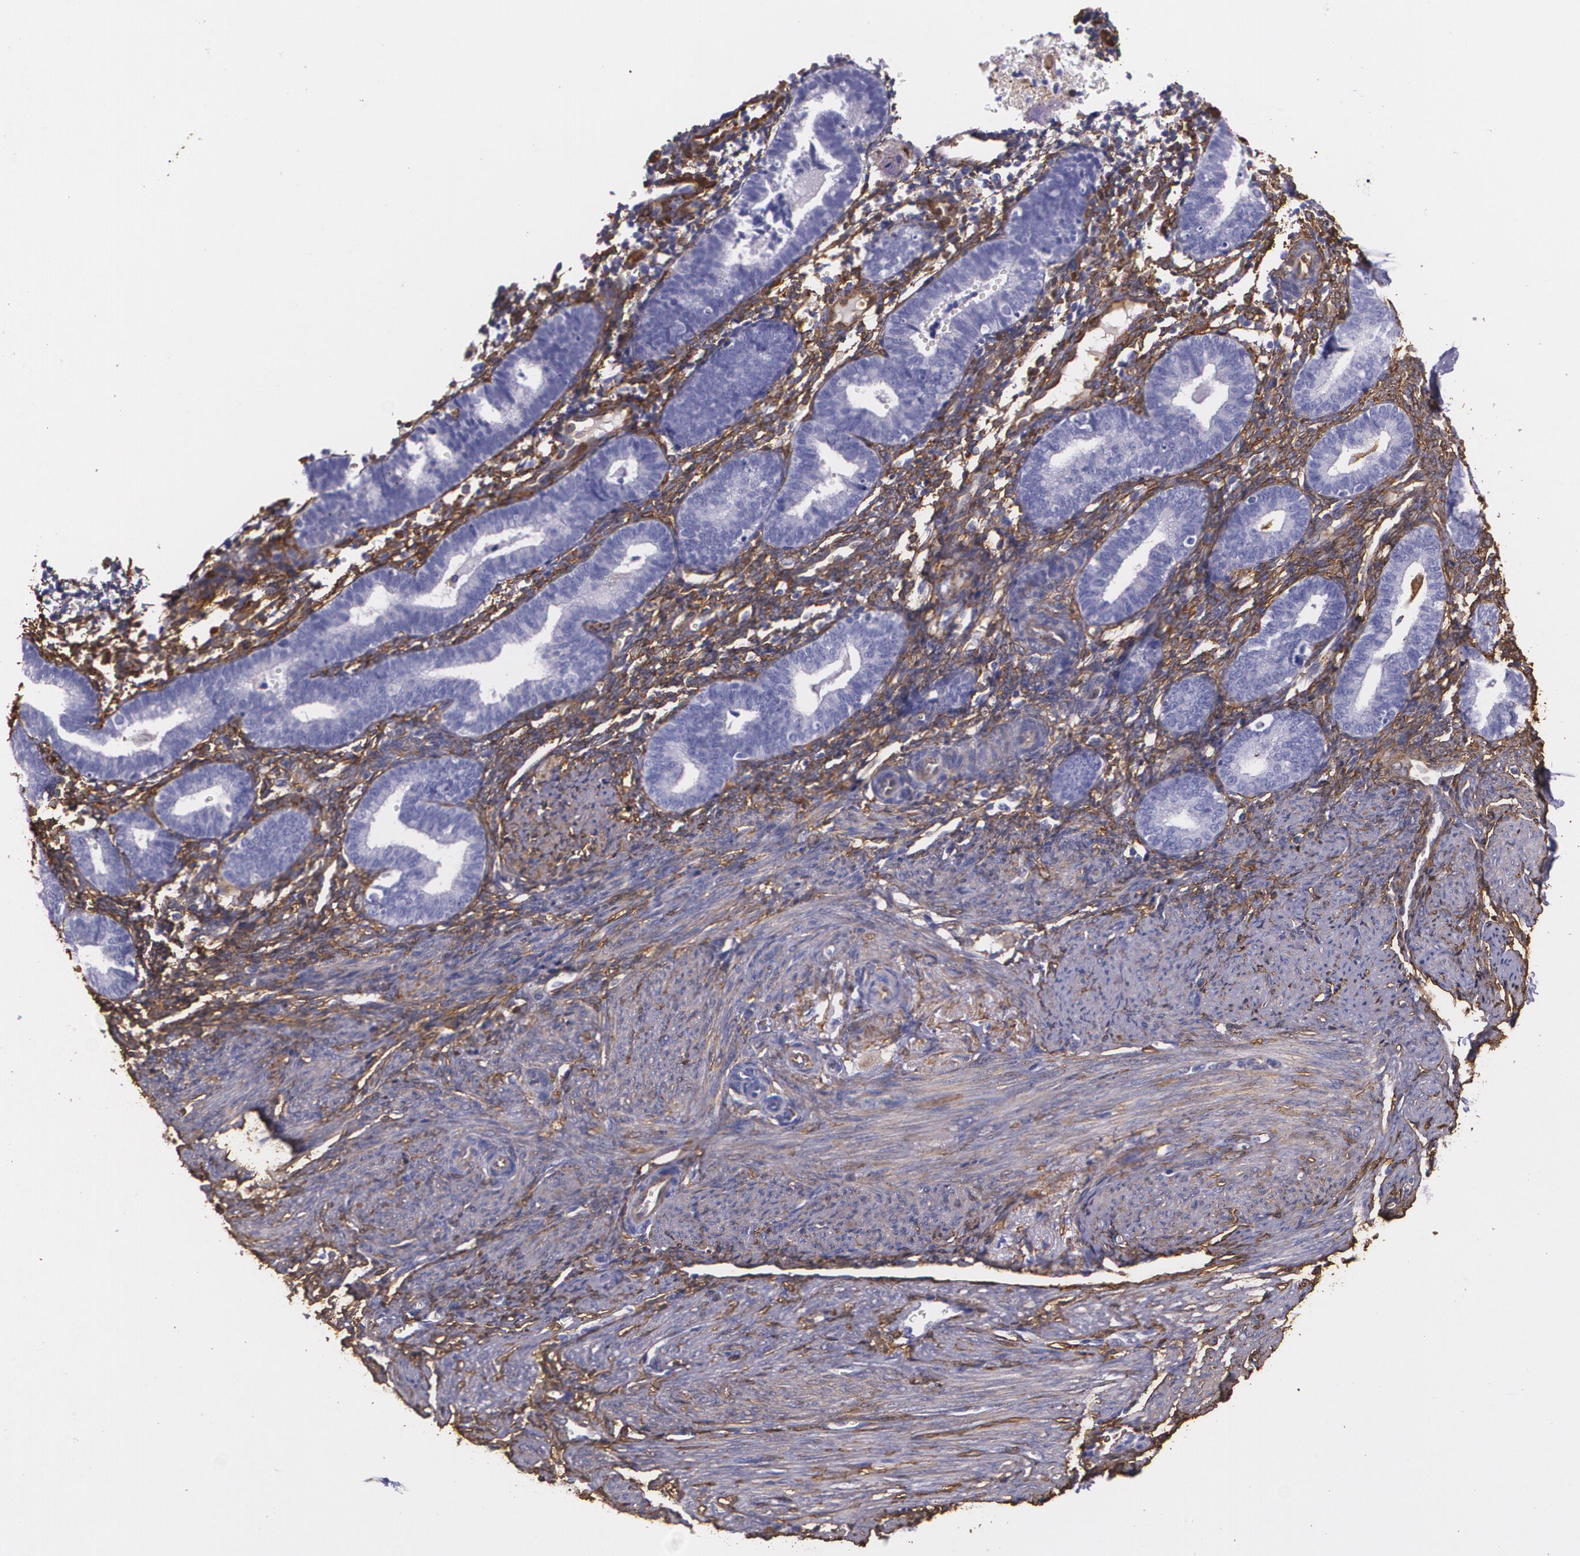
{"staining": {"intensity": "weak", "quantity": "25%-75%", "location": "cytoplasmic/membranous"}, "tissue": "endometrium", "cell_type": "Cells in endometrial stroma", "image_type": "normal", "snomed": [{"axis": "morphology", "description": "Normal tissue, NOS"}, {"axis": "topography", "description": "Endometrium"}], "caption": "The image displays a brown stain indicating the presence of a protein in the cytoplasmic/membranous of cells in endometrial stroma in endometrium. Nuclei are stained in blue.", "gene": "MMP2", "patient": {"sex": "female", "age": 61}}